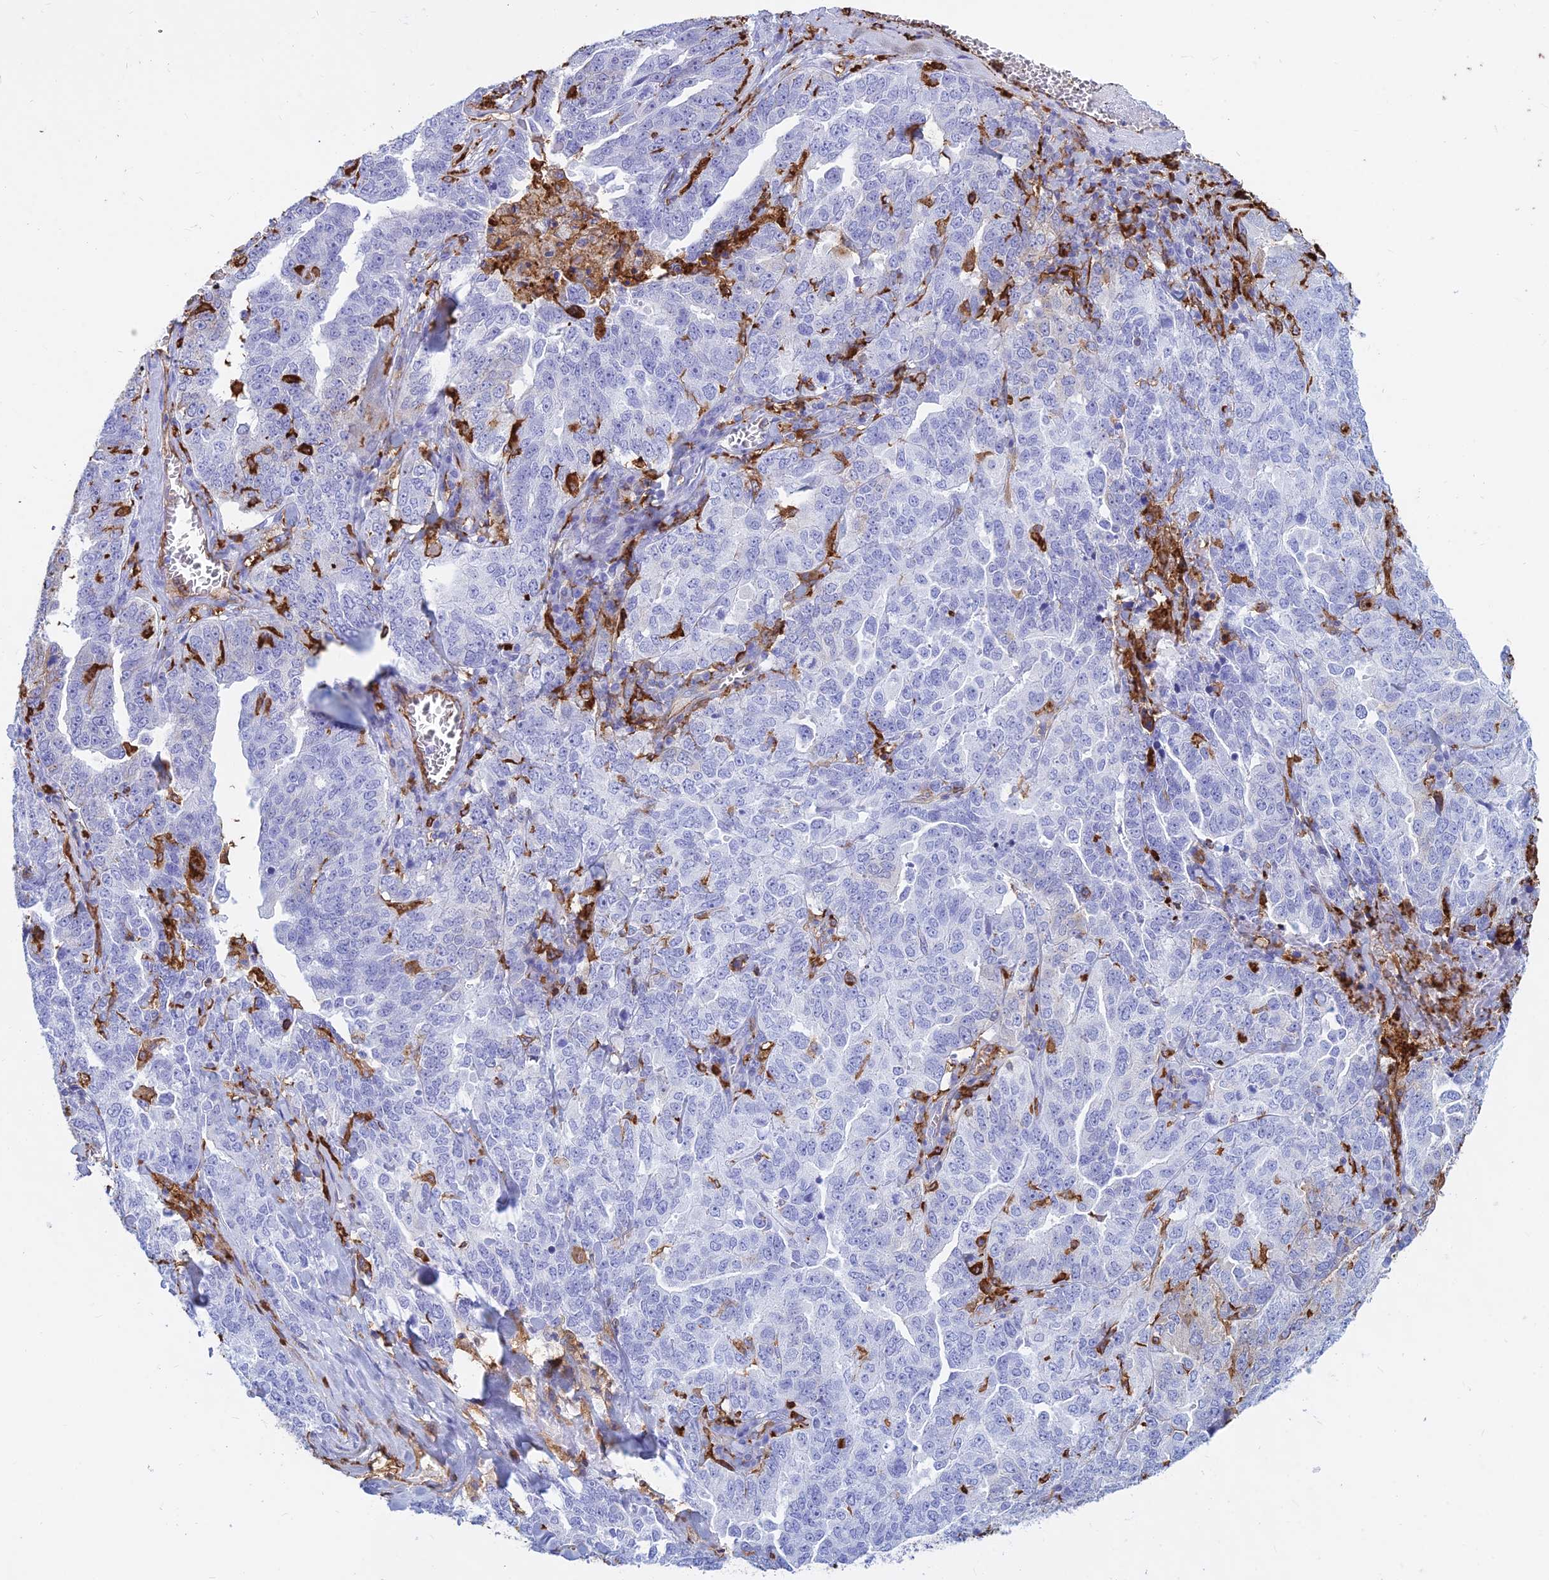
{"staining": {"intensity": "negative", "quantity": "none", "location": "none"}, "tissue": "ovarian cancer", "cell_type": "Tumor cells", "image_type": "cancer", "snomed": [{"axis": "morphology", "description": "Carcinoma, endometroid"}, {"axis": "topography", "description": "Ovary"}], "caption": "DAB (3,3'-diaminobenzidine) immunohistochemical staining of ovarian cancer (endometroid carcinoma) shows no significant staining in tumor cells. Brightfield microscopy of IHC stained with DAB (brown) and hematoxylin (blue), captured at high magnification.", "gene": "HLA-DRB1", "patient": {"sex": "female", "age": 62}}